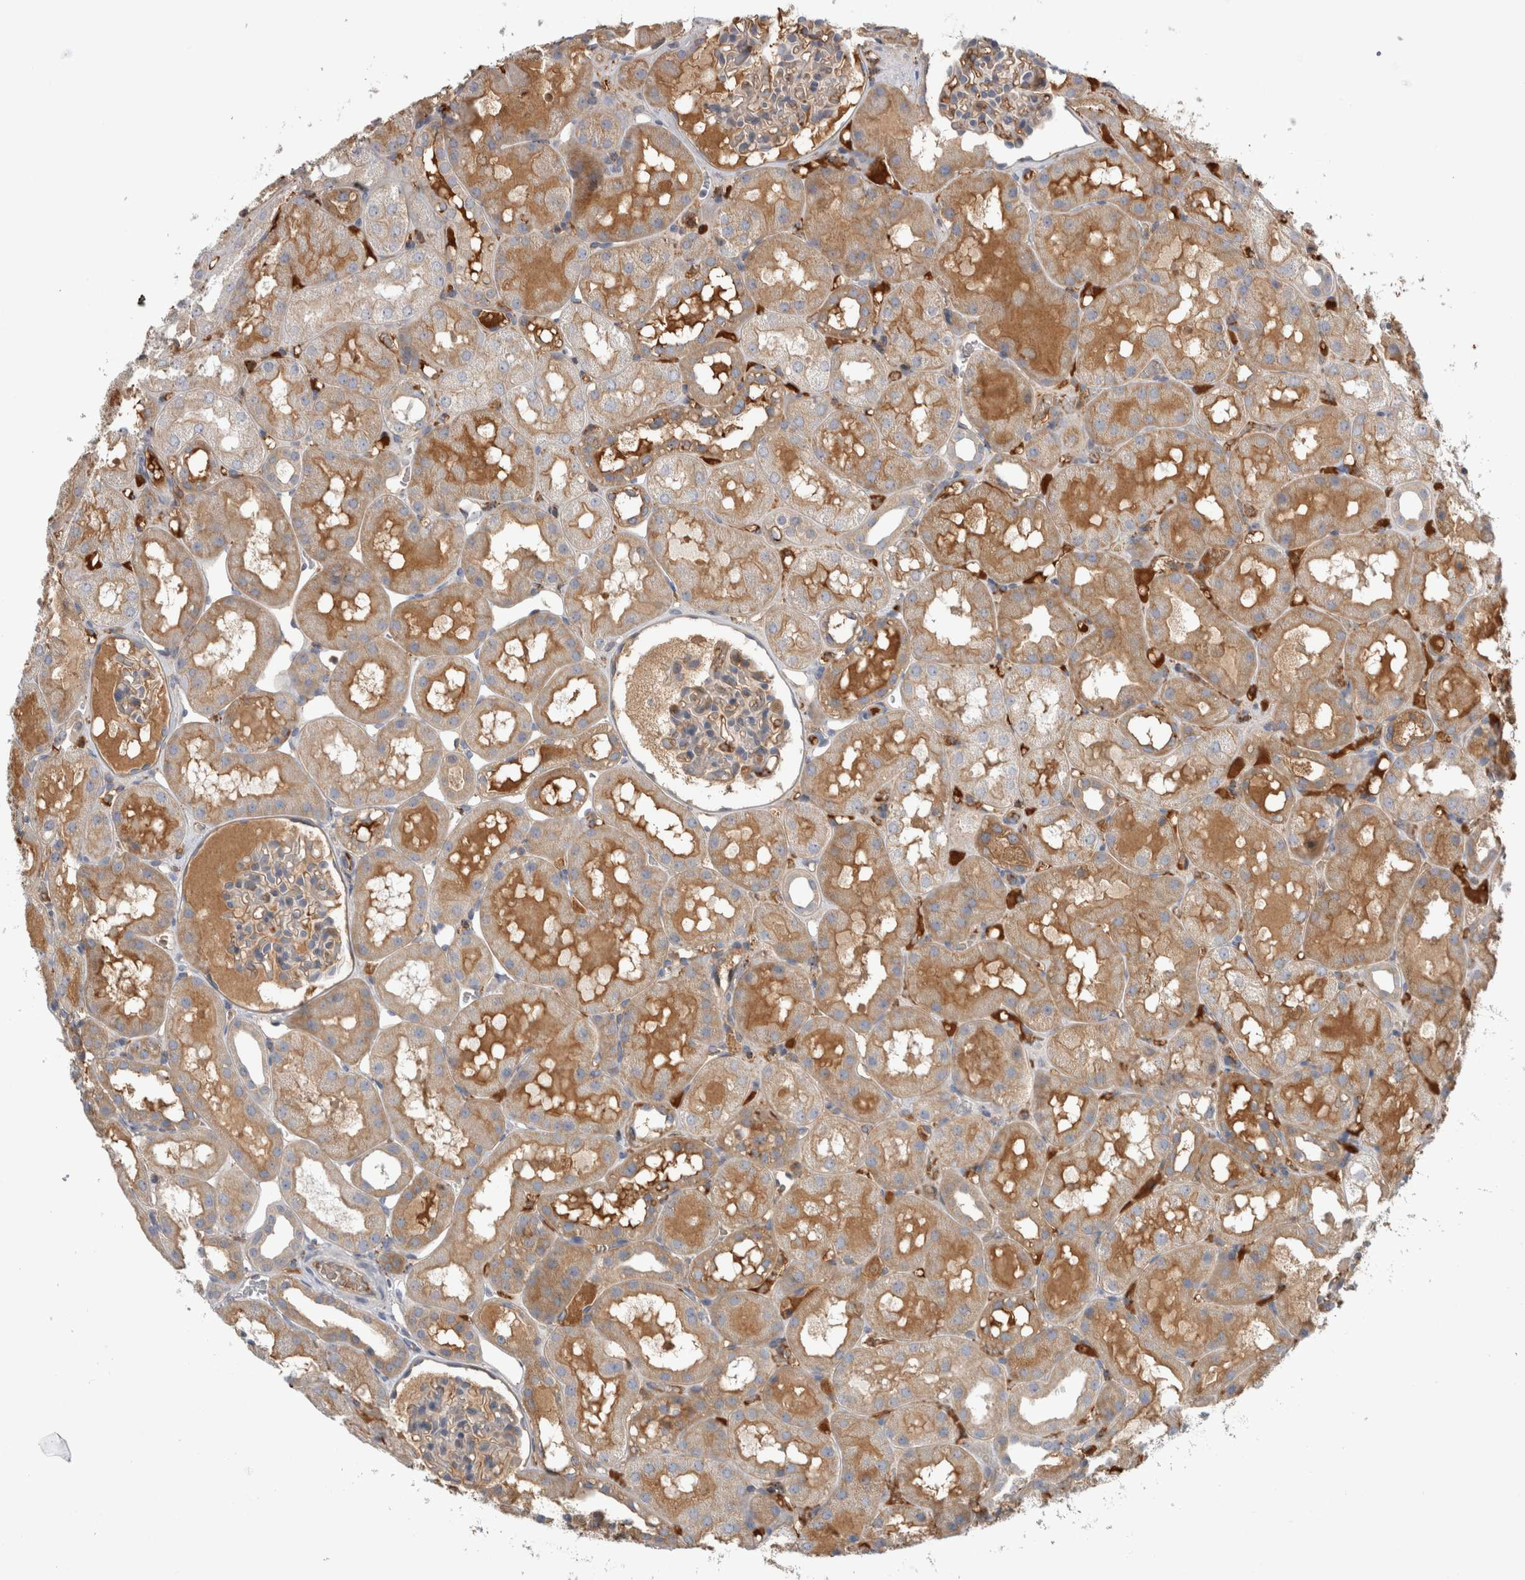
{"staining": {"intensity": "weak", "quantity": "25%-75%", "location": "cytoplasmic/membranous"}, "tissue": "kidney", "cell_type": "Cells in glomeruli", "image_type": "normal", "snomed": [{"axis": "morphology", "description": "Normal tissue, NOS"}, {"axis": "topography", "description": "Kidney"}, {"axis": "topography", "description": "Urinary bladder"}], "caption": "Weak cytoplasmic/membranous protein expression is appreciated in about 25%-75% of cells in glomeruli in kidney.", "gene": "TBCE", "patient": {"sex": "male", "age": 16}}